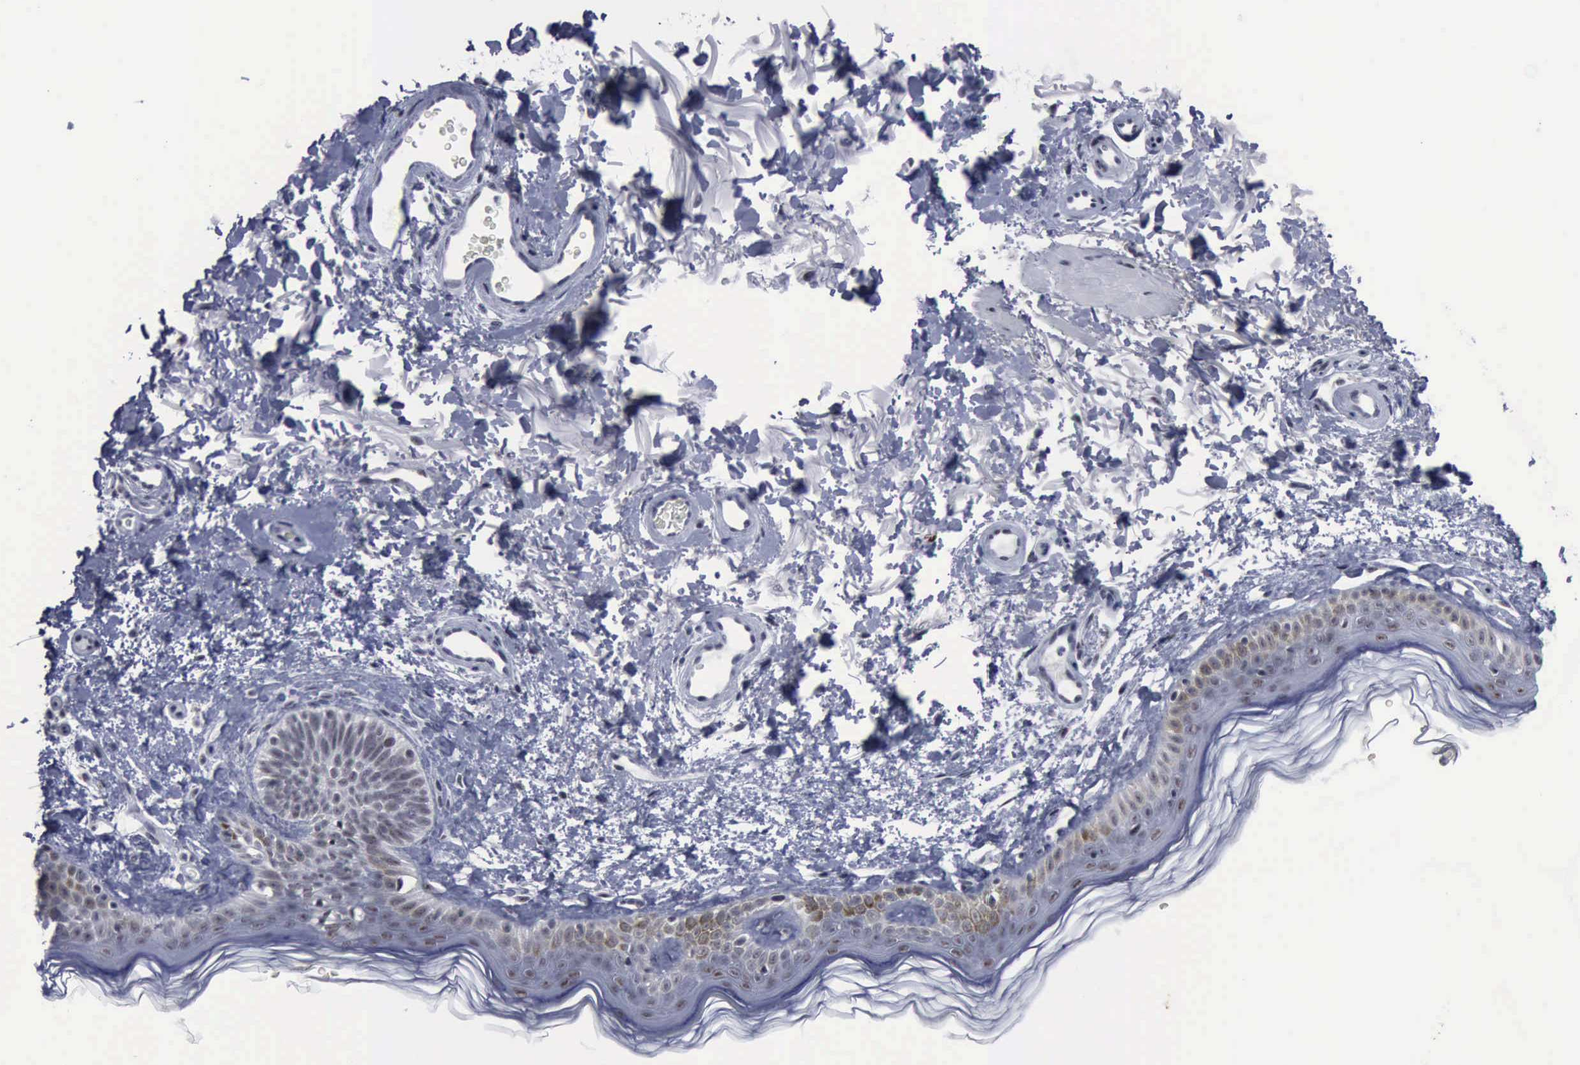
{"staining": {"intensity": "negative", "quantity": "none", "location": "none"}, "tissue": "skin", "cell_type": "Fibroblasts", "image_type": "normal", "snomed": [{"axis": "morphology", "description": "Normal tissue, NOS"}, {"axis": "topography", "description": "Skin"}], "caption": "A high-resolution image shows IHC staining of normal skin, which demonstrates no significant positivity in fibroblasts. (DAB IHC visualized using brightfield microscopy, high magnification).", "gene": "BRD1", "patient": {"sex": "male", "age": 63}}